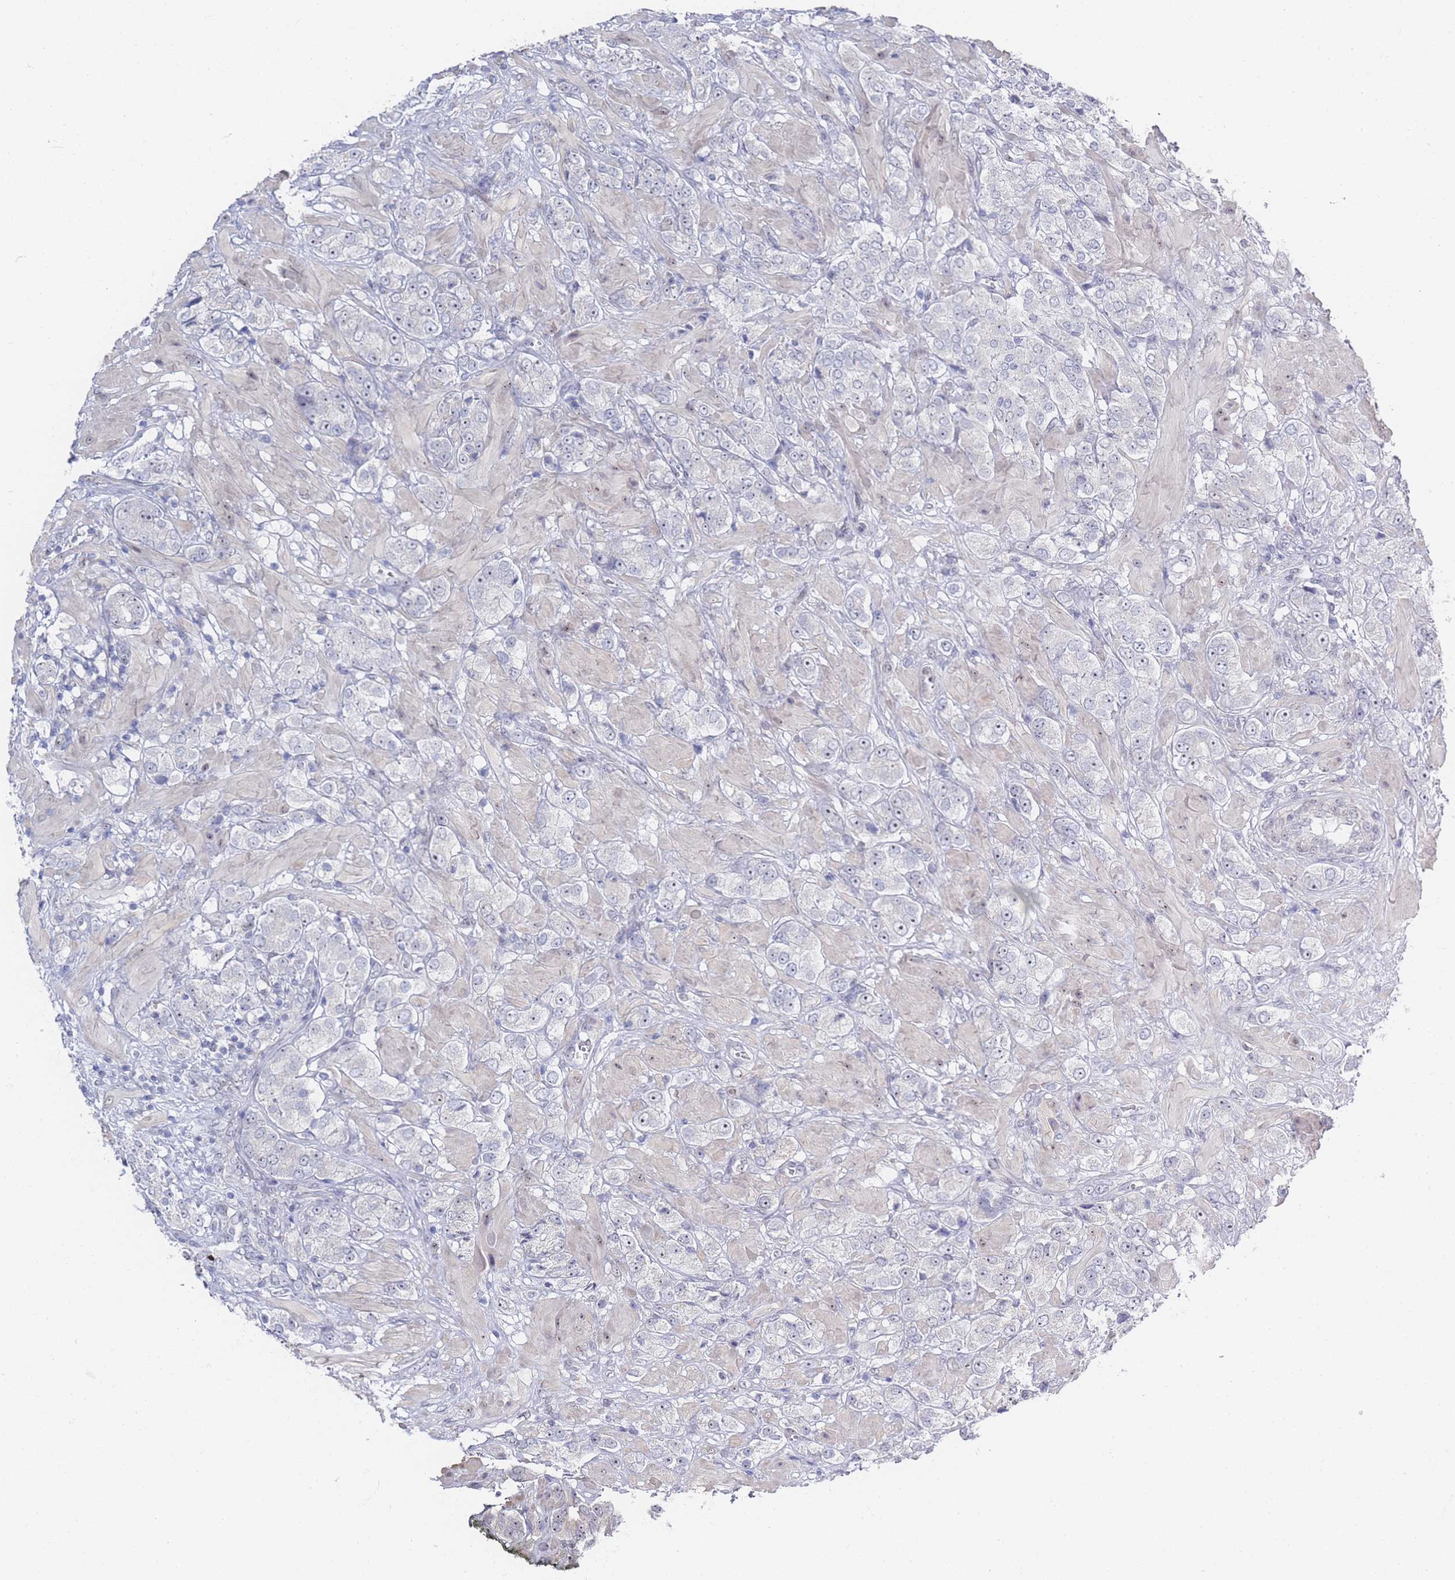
{"staining": {"intensity": "weak", "quantity": "<25%", "location": "nuclear"}, "tissue": "prostate cancer", "cell_type": "Tumor cells", "image_type": "cancer", "snomed": [{"axis": "morphology", "description": "Adenocarcinoma, High grade"}, {"axis": "topography", "description": "Prostate and seminal vesicle, NOS"}], "caption": "Prostate adenocarcinoma (high-grade) was stained to show a protein in brown. There is no significant expression in tumor cells.", "gene": "ZNF142", "patient": {"sex": "male", "age": 64}}